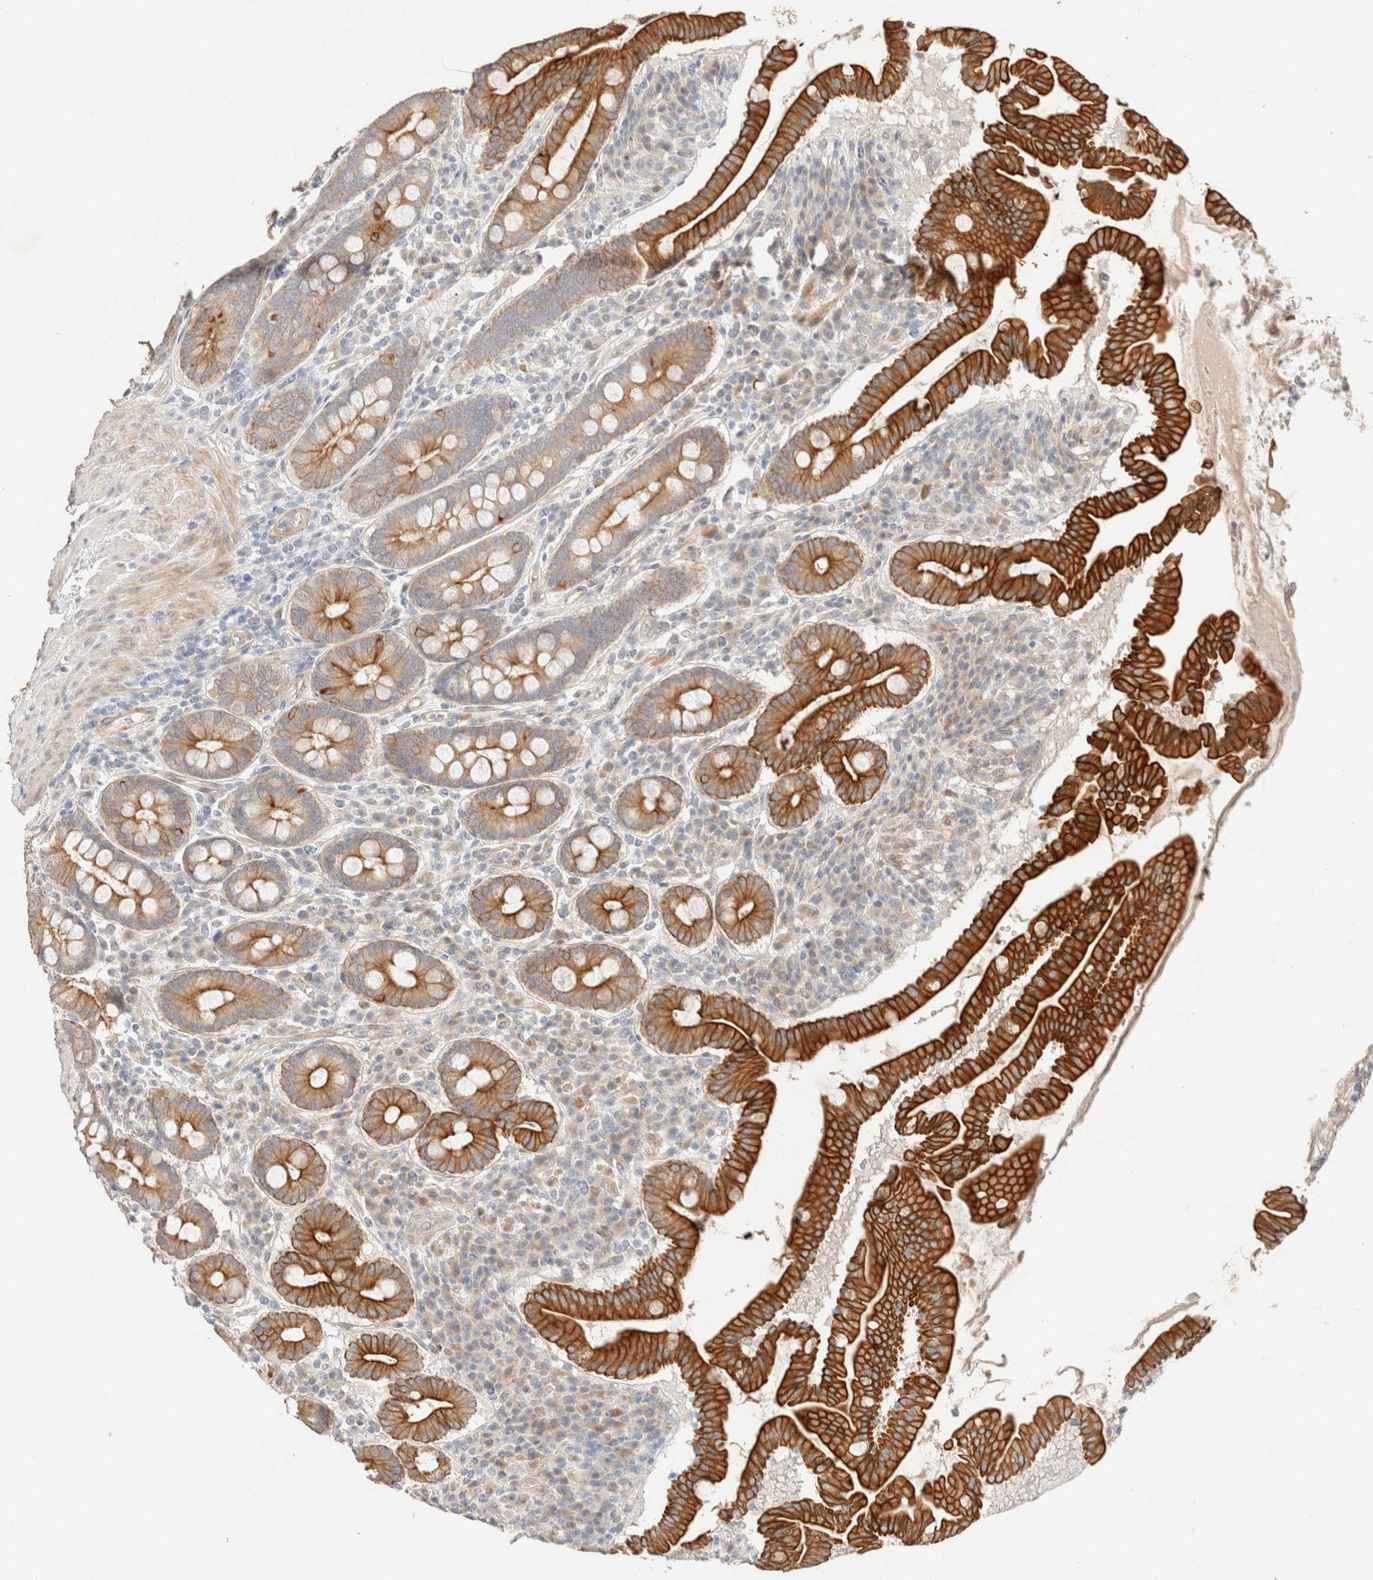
{"staining": {"intensity": "strong", "quantity": ">75%", "location": "cytoplasmic/membranous"}, "tissue": "duodenum", "cell_type": "Glandular cells", "image_type": "normal", "snomed": [{"axis": "morphology", "description": "Normal tissue, NOS"}, {"axis": "topography", "description": "Duodenum"}], "caption": "IHC of benign human duodenum exhibits high levels of strong cytoplasmic/membranous staining in about >75% of glandular cells.", "gene": "CSNK1E", "patient": {"sex": "male", "age": 50}}